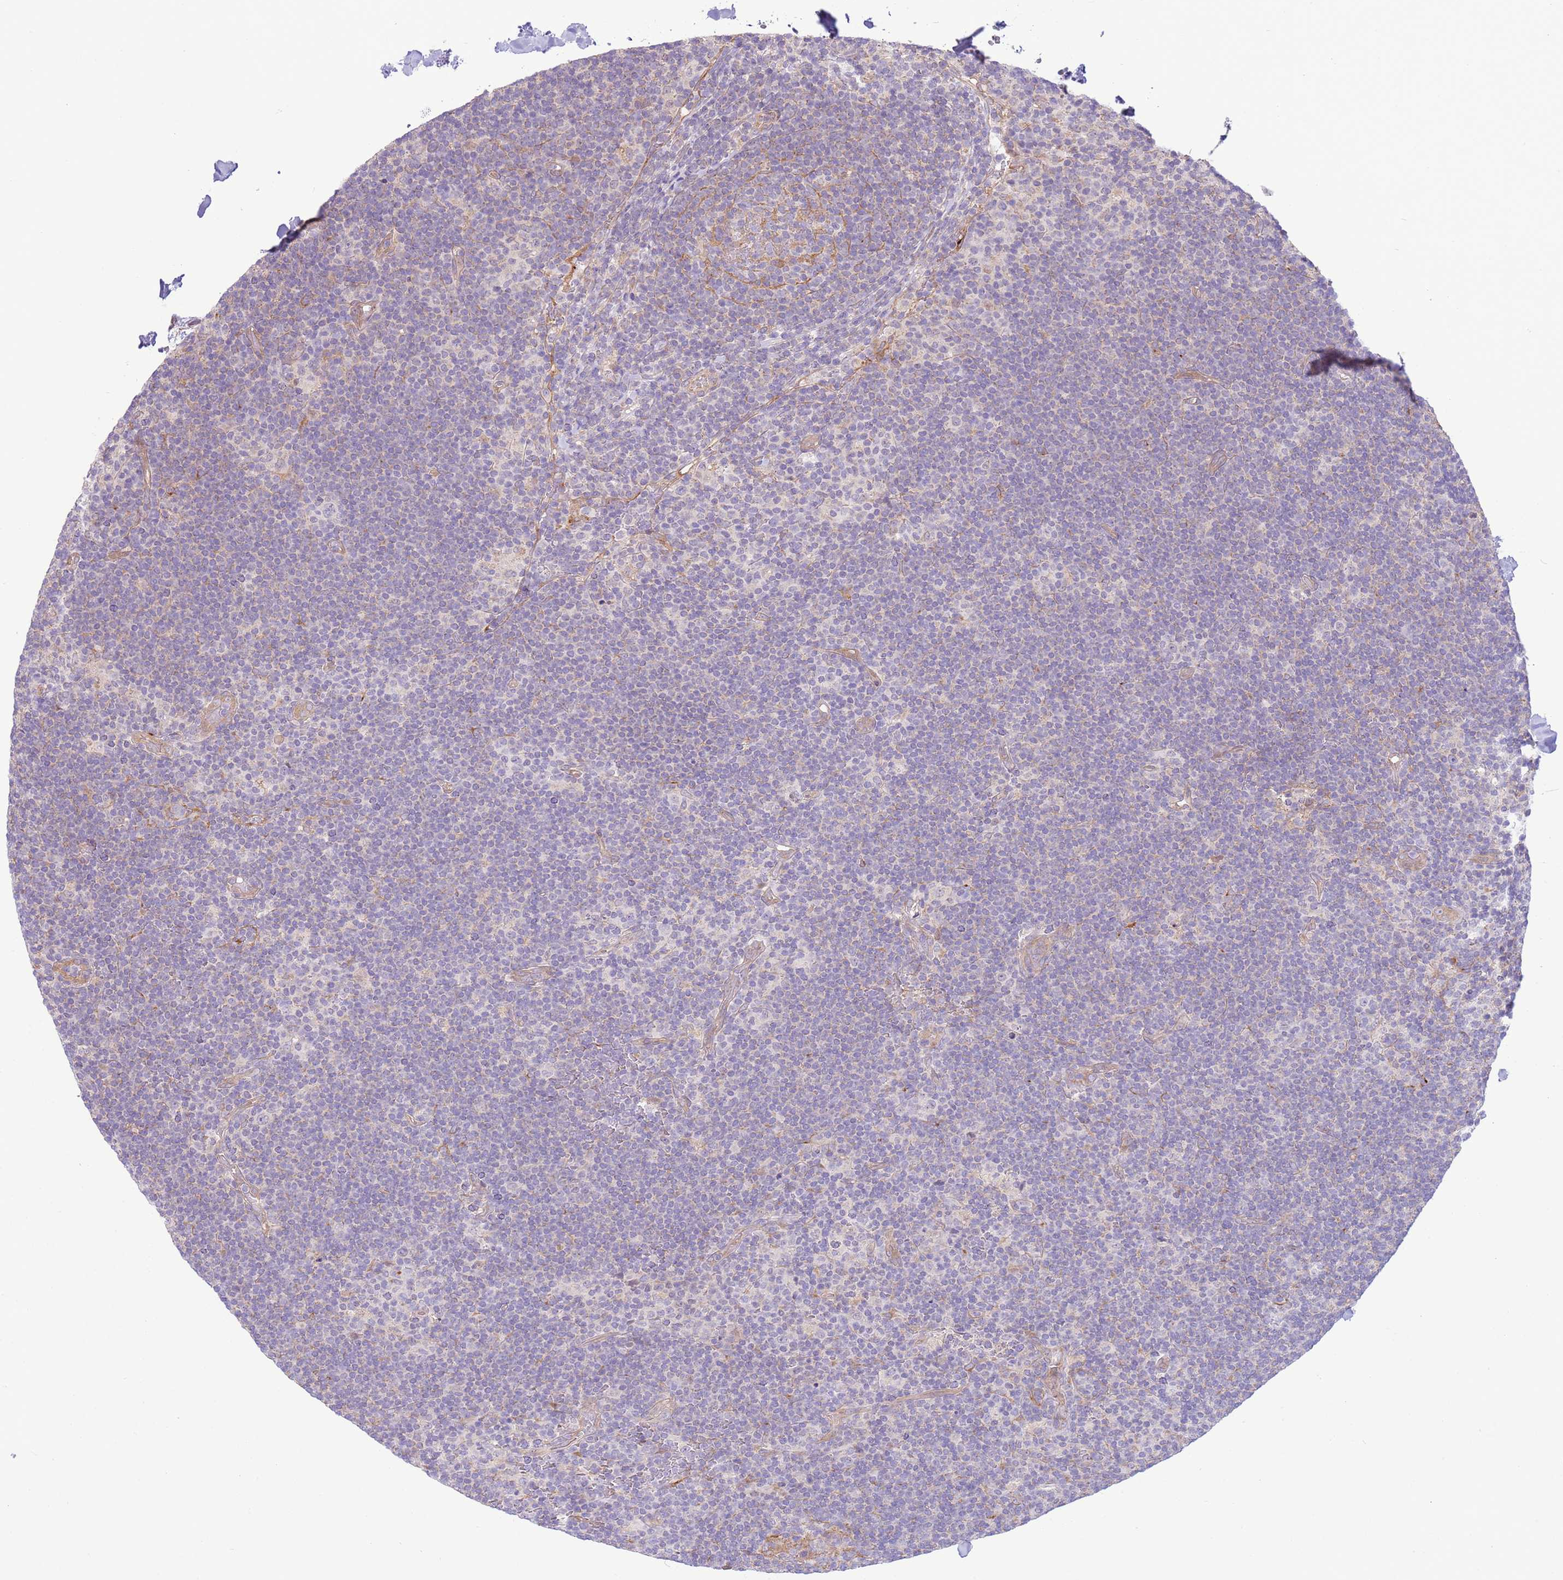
{"staining": {"intensity": "negative", "quantity": "none", "location": "none"}, "tissue": "lymphoma", "cell_type": "Tumor cells", "image_type": "cancer", "snomed": [{"axis": "morphology", "description": "Hodgkin's disease, NOS"}, {"axis": "topography", "description": "Lymph node"}], "caption": "Immunohistochemical staining of lymphoma exhibits no significant positivity in tumor cells.", "gene": "SCARA3", "patient": {"sex": "female", "age": 57}}